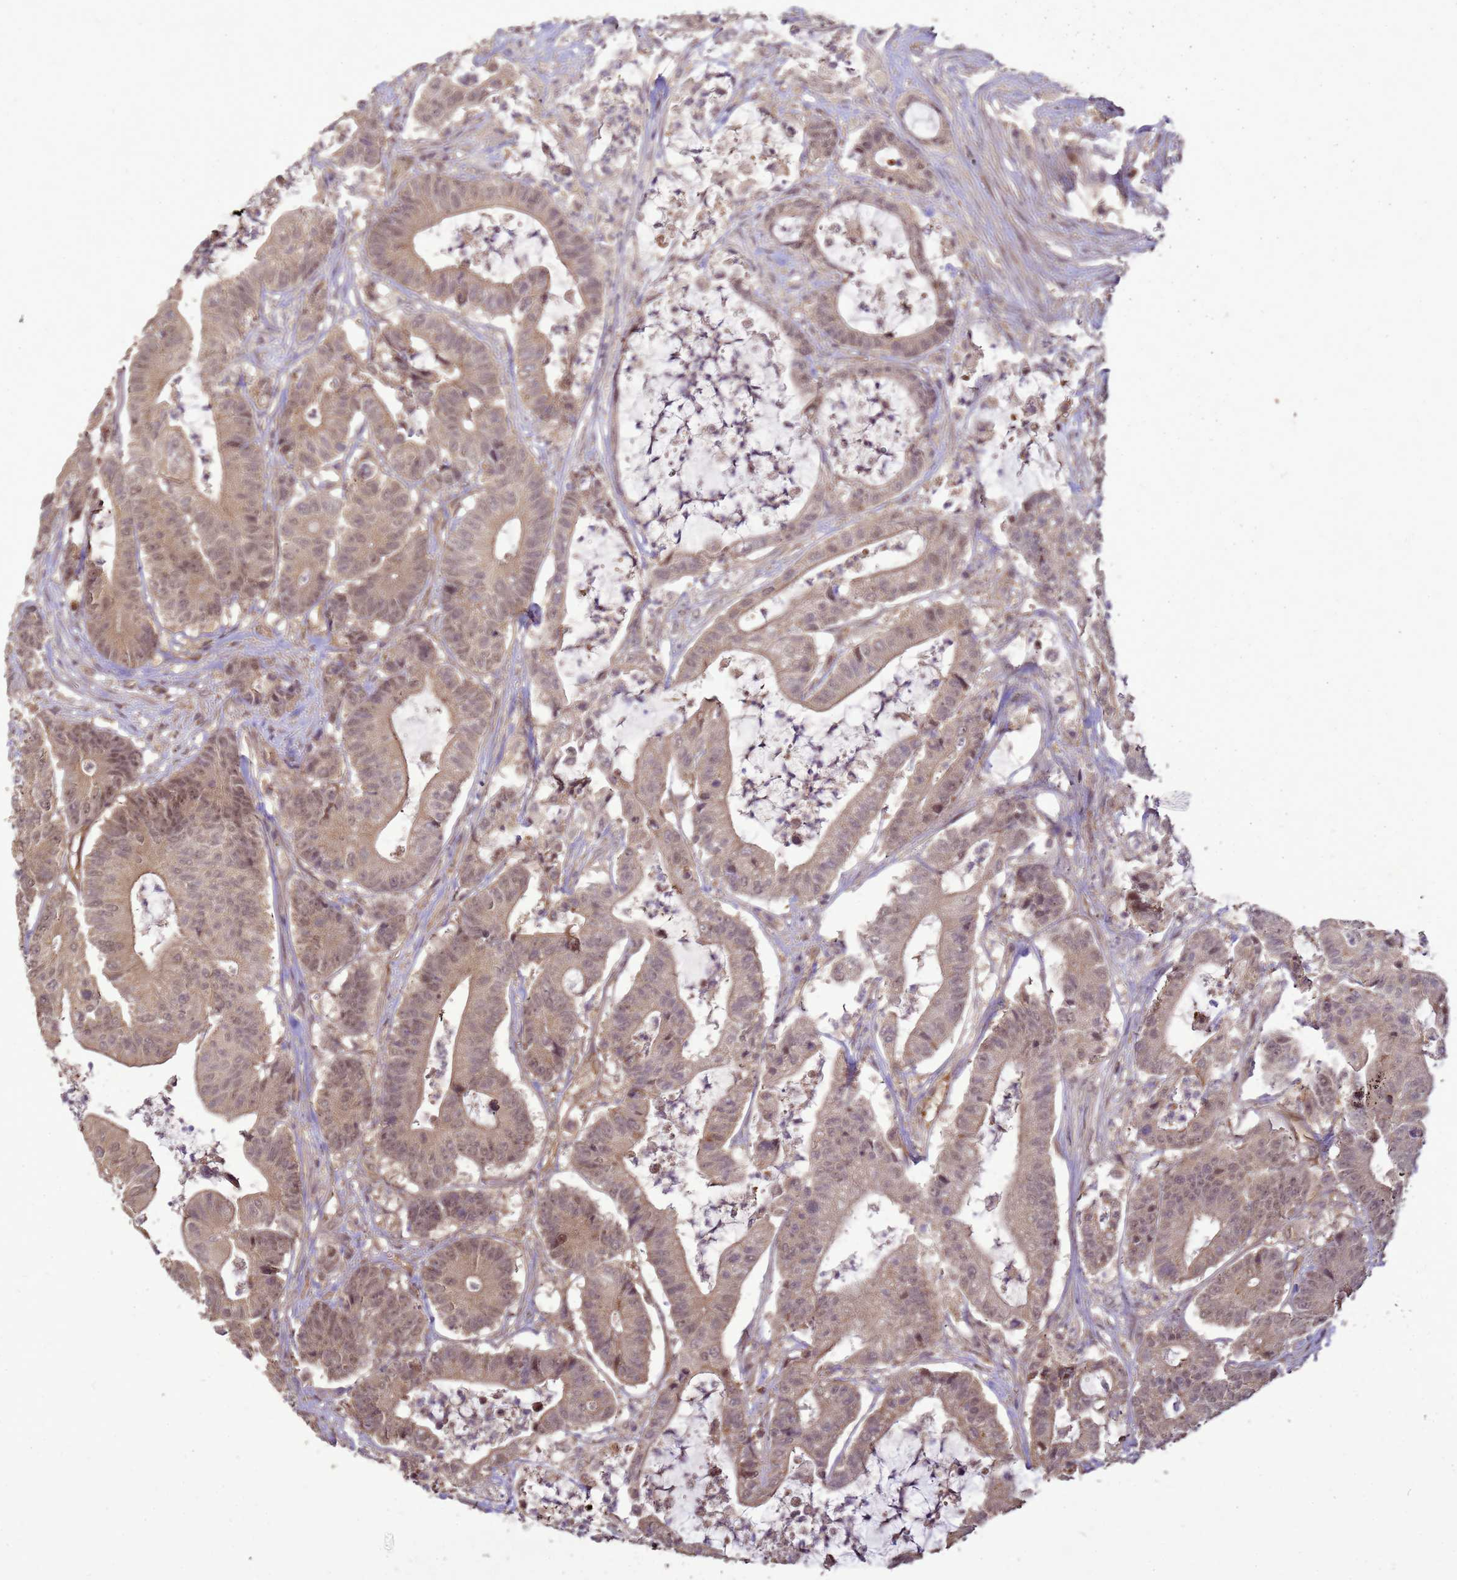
{"staining": {"intensity": "moderate", "quantity": ">75%", "location": "cytoplasmic/membranous,nuclear"}, "tissue": "colorectal cancer", "cell_type": "Tumor cells", "image_type": "cancer", "snomed": [{"axis": "morphology", "description": "Adenocarcinoma, NOS"}, {"axis": "topography", "description": "Colon"}], "caption": "This photomicrograph demonstrates immunohistochemistry staining of human colorectal cancer (adenocarcinoma), with medium moderate cytoplasmic/membranous and nuclear staining in about >75% of tumor cells.", "gene": "CRBN", "patient": {"sex": "female", "age": 84}}